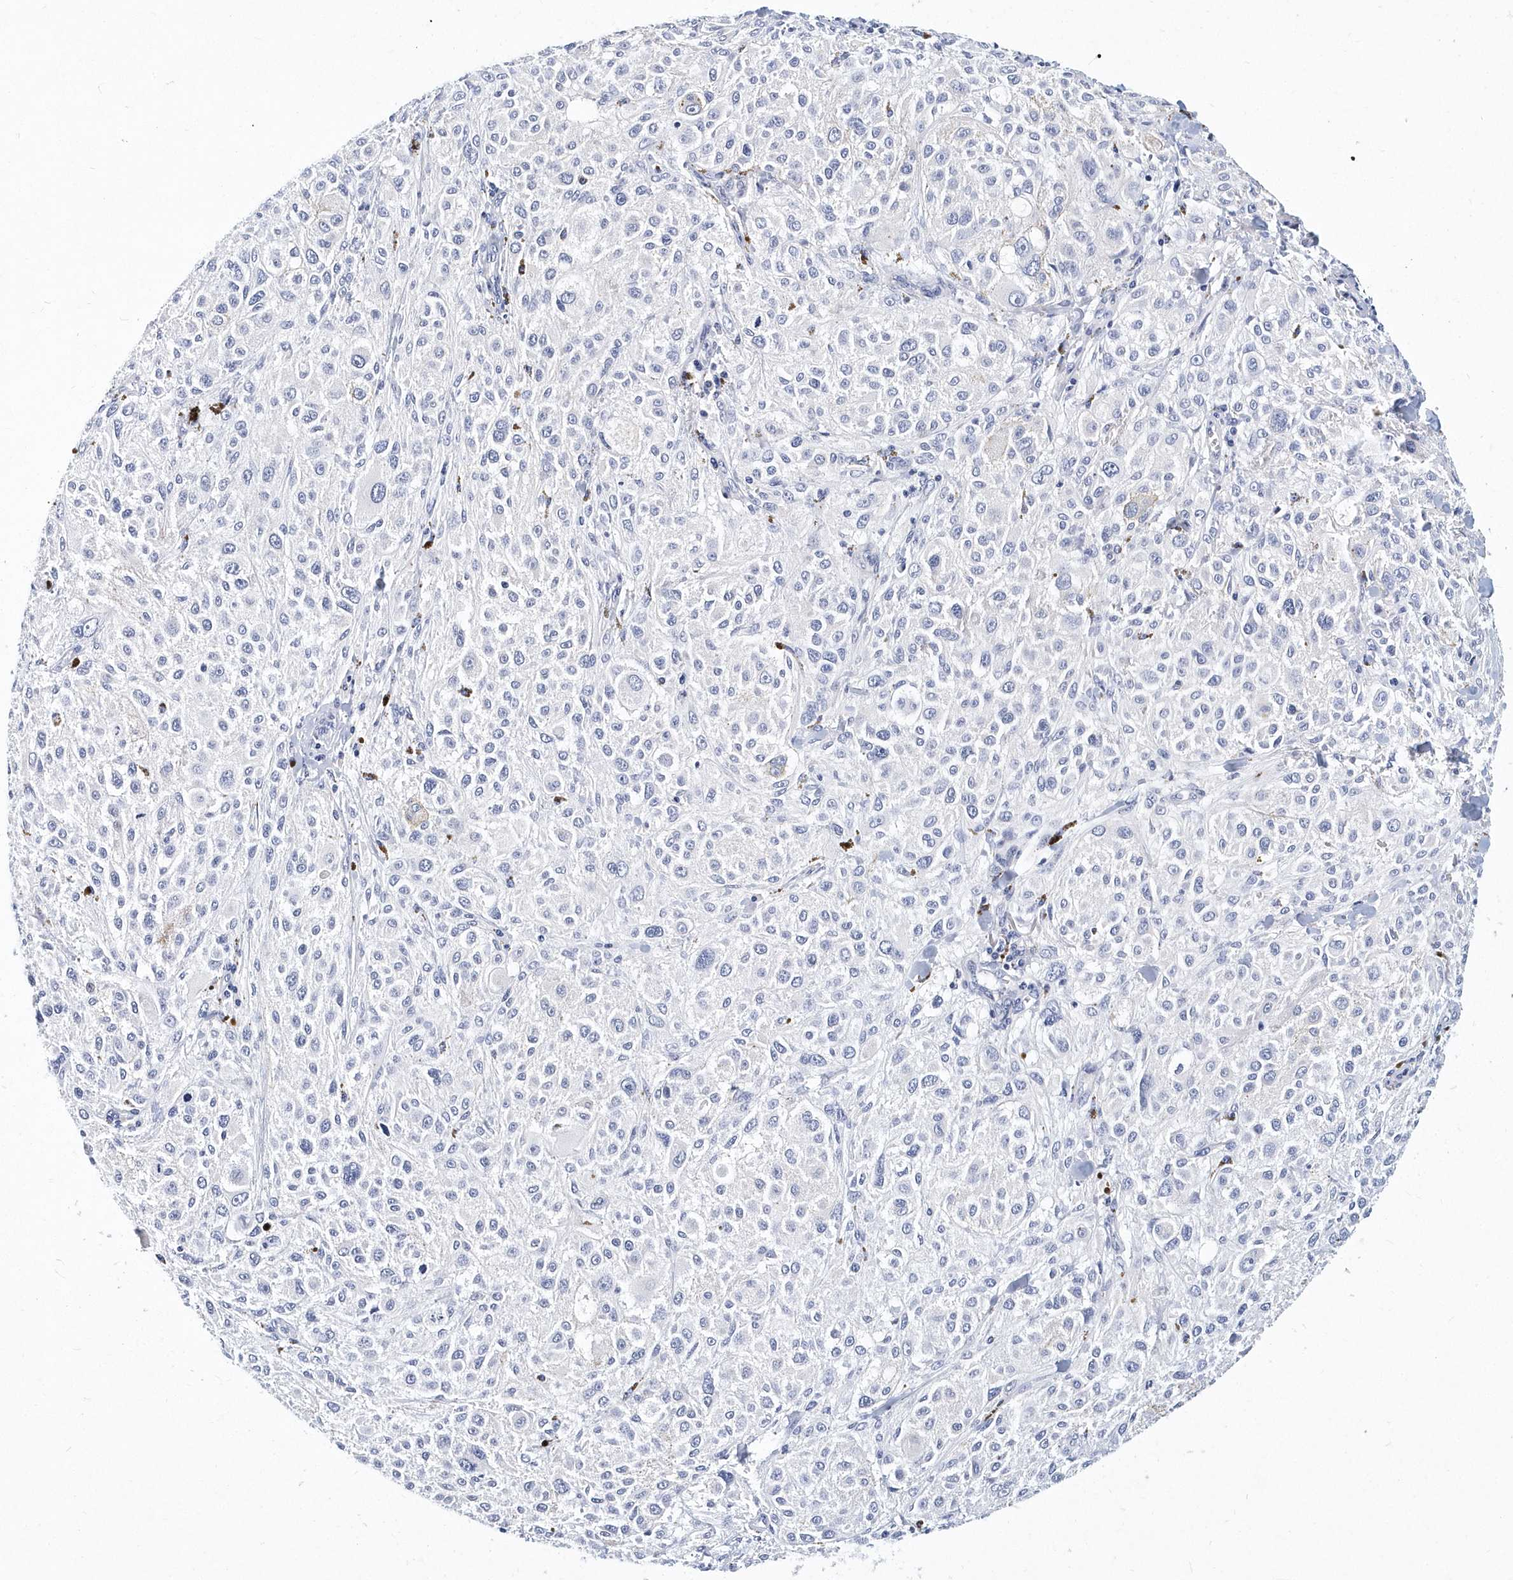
{"staining": {"intensity": "negative", "quantity": "none", "location": "none"}, "tissue": "melanoma", "cell_type": "Tumor cells", "image_type": "cancer", "snomed": [{"axis": "morphology", "description": "Necrosis, NOS"}, {"axis": "morphology", "description": "Malignant melanoma, NOS"}, {"axis": "topography", "description": "Skin"}], "caption": "Protein analysis of malignant melanoma reveals no significant expression in tumor cells.", "gene": "ITGA2B", "patient": {"sex": "female", "age": 87}}